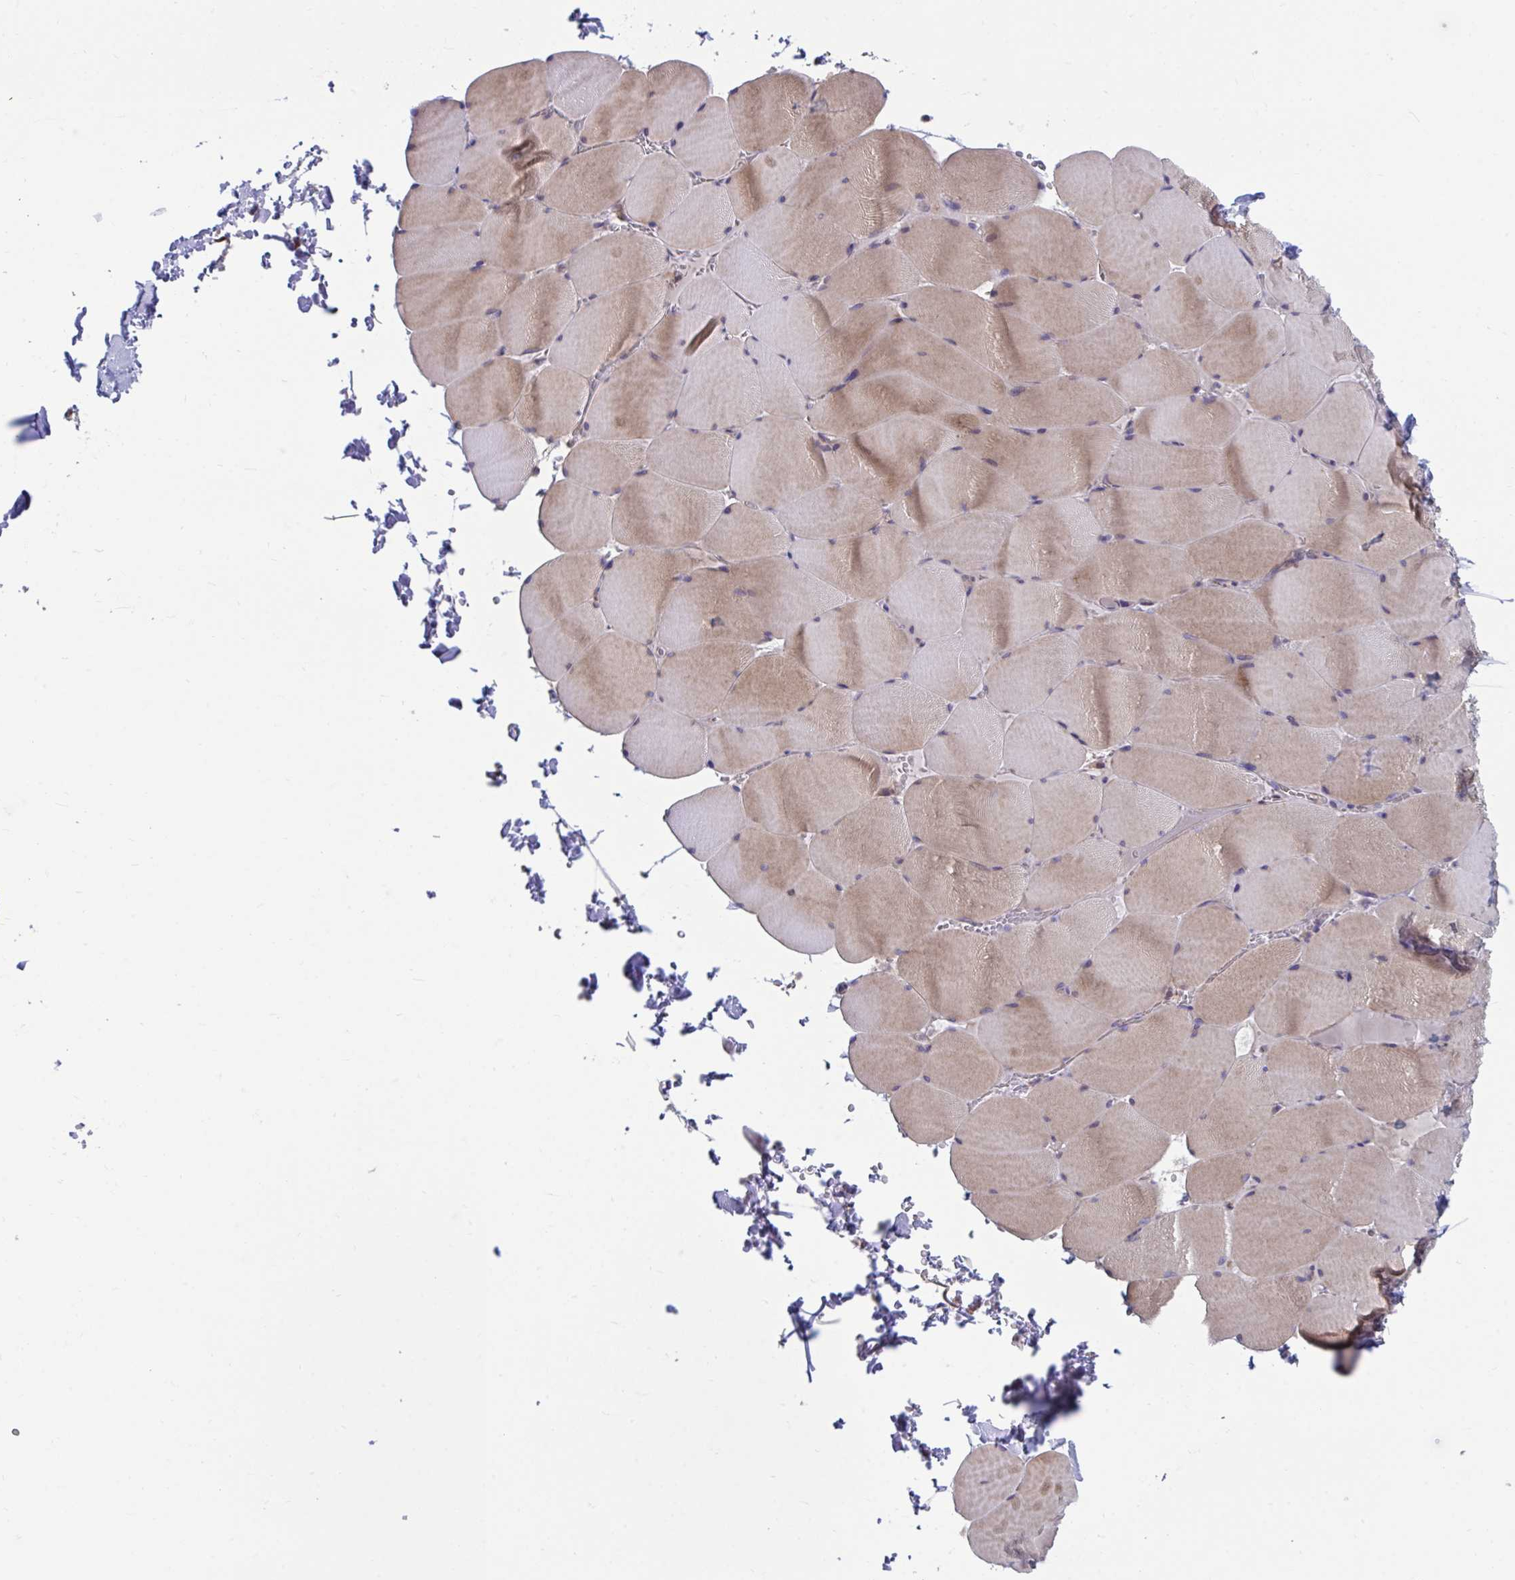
{"staining": {"intensity": "weak", "quantity": "25%-75%", "location": "cytoplasmic/membranous"}, "tissue": "skeletal muscle", "cell_type": "Myocytes", "image_type": "normal", "snomed": [{"axis": "morphology", "description": "Normal tissue, NOS"}, {"axis": "topography", "description": "Skeletal muscle"}, {"axis": "topography", "description": "Head-Neck"}], "caption": "This image exhibits immunohistochemistry (IHC) staining of benign human skeletal muscle, with low weak cytoplasmic/membranous expression in about 25%-75% of myocytes.", "gene": "IST1", "patient": {"sex": "male", "age": 66}}